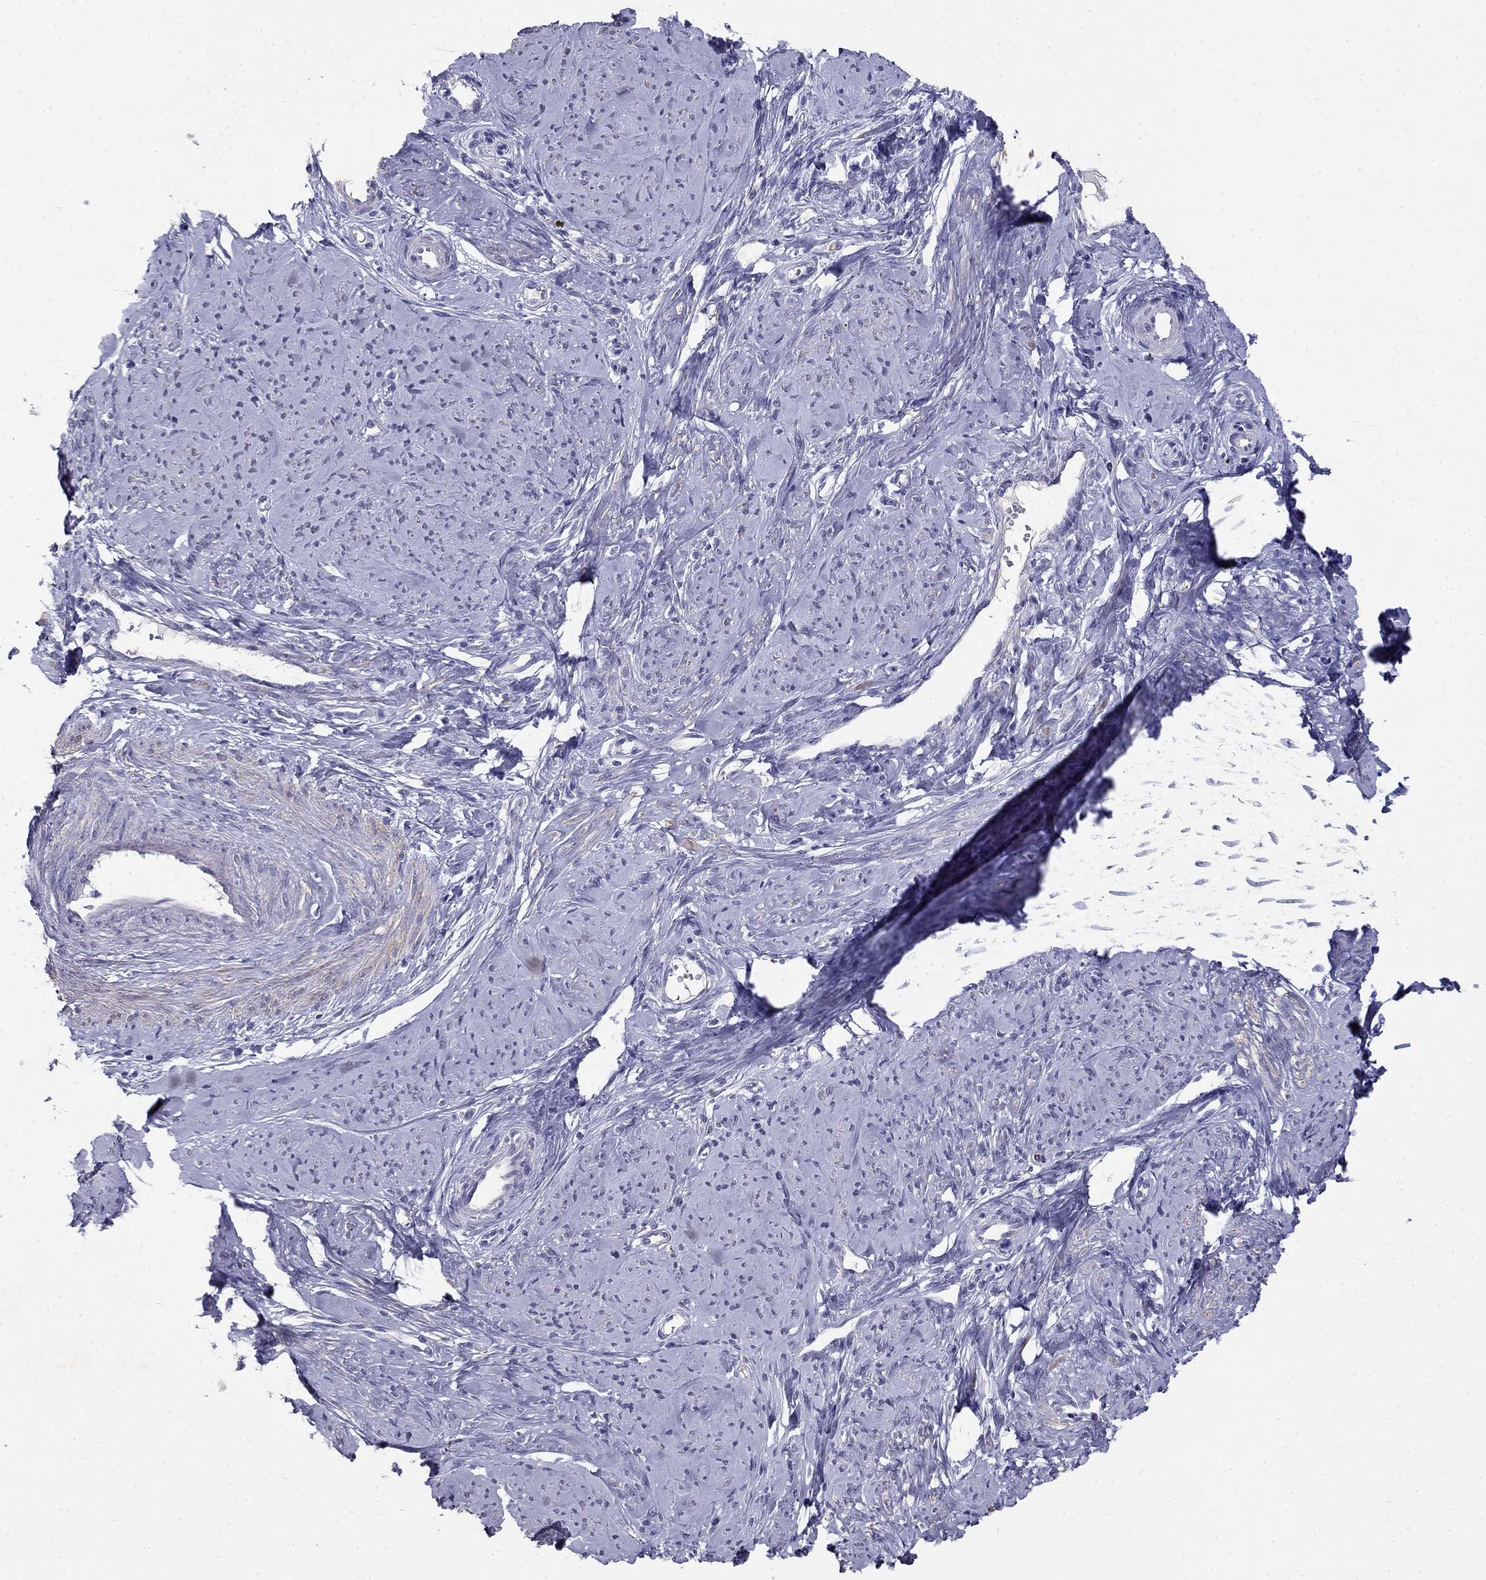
{"staining": {"intensity": "negative", "quantity": "none", "location": "none"}, "tissue": "smooth muscle", "cell_type": "Smooth muscle cells", "image_type": "normal", "snomed": [{"axis": "morphology", "description": "Normal tissue, NOS"}, {"axis": "topography", "description": "Smooth muscle"}], "caption": "Protein analysis of unremarkable smooth muscle reveals no significant expression in smooth muscle cells.", "gene": "LY6H", "patient": {"sex": "female", "age": 48}}